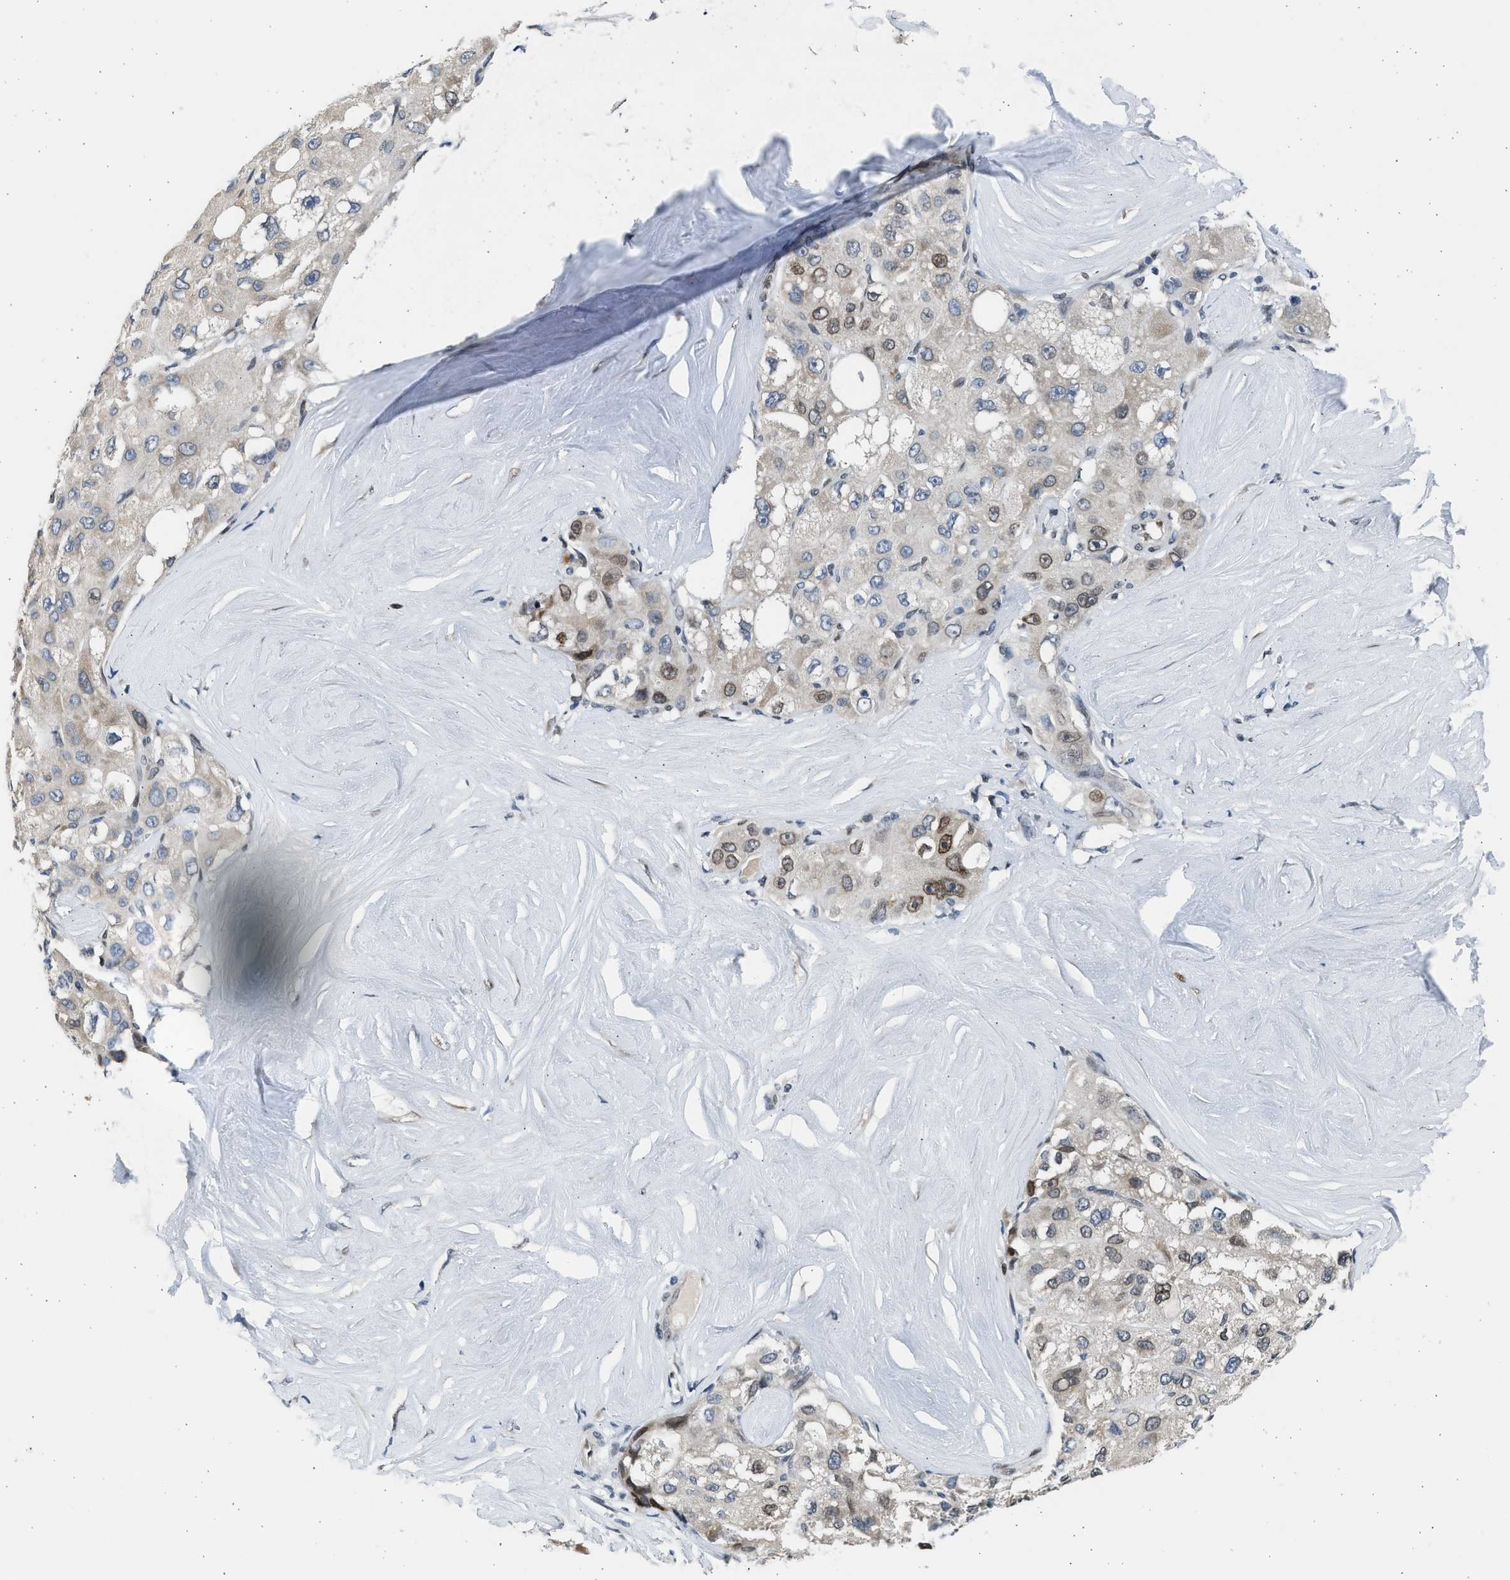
{"staining": {"intensity": "moderate", "quantity": "25%-75%", "location": "cytoplasmic/membranous,nuclear"}, "tissue": "liver cancer", "cell_type": "Tumor cells", "image_type": "cancer", "snomed": [{"axis": "morphology", "description": "Carcinoma, Hepatocellular, NOS"}, {"axis": "topography", "description": "Liver"}], "caption": "The histopathology image demonstrates a brown stain indicating the presence of a protein in the cytoplasmic/membranous and nuclear of tumor cells in liver cancer. The staining is performed using DAB (3,3'-diaminobenzidine) brown chromogen to label protein expression. The nuclei are counter-stained blue using hematoxylin.", "gene": "HMGN3", "patient": {"sex": "male", "age": 80}}